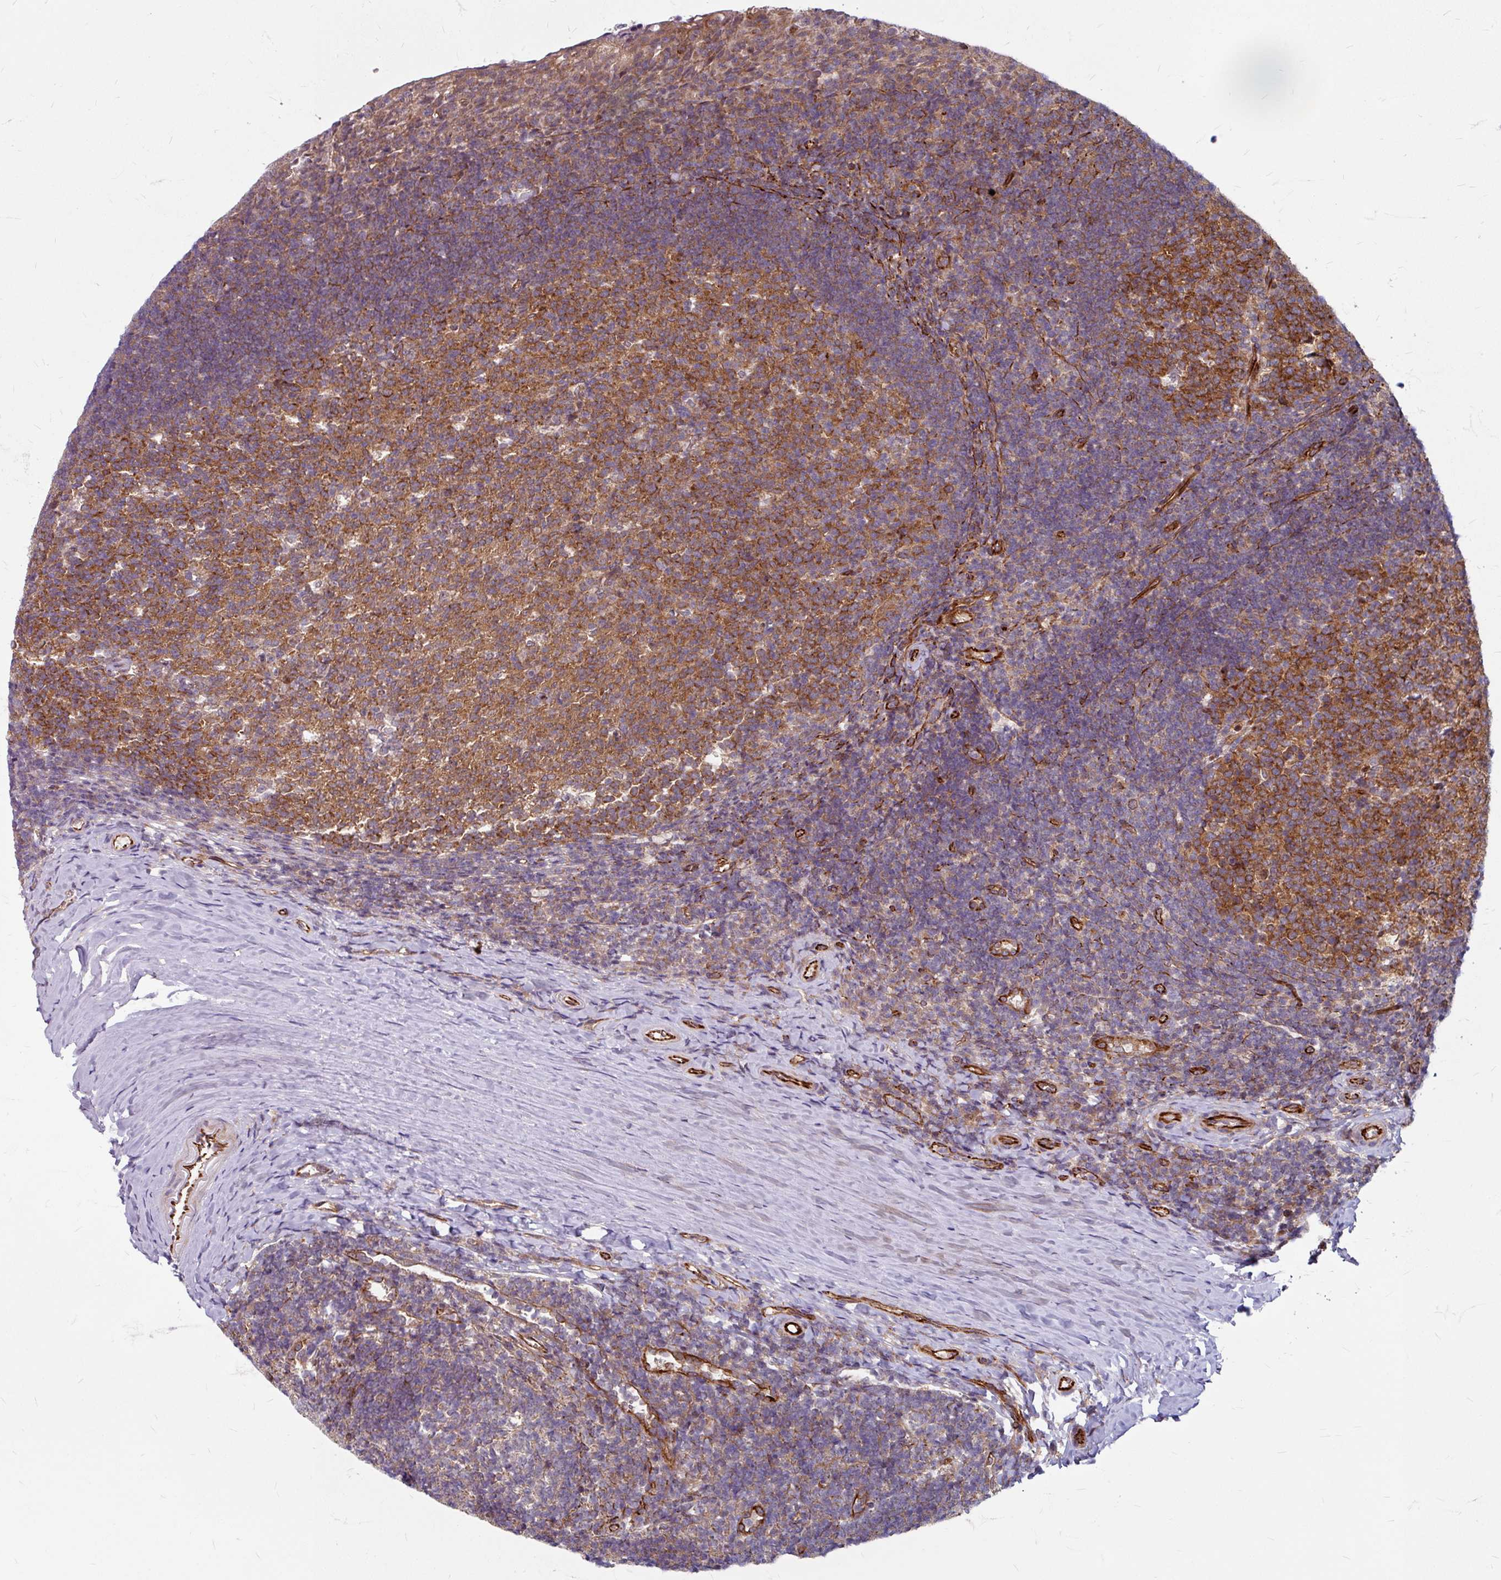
{"staining": {"intensity": "moderate", "quantity": ">75%", "location": "cytoplasmic/membranous"}, "tissue": "tonsil", "cell_type": "Germinal center cells", "image_type": "normal", "snomed": [{"axis": "morphology", "description": "Normal tissue, NOS"}, {"axis": "topography", "description": "Tonsil"}], "caption": "Moderate cytoplasmic/membranous expression is identified in about >75% of germinal center cells in benign tonsil. Using DAB (brown) and hematoxylin (blue) stains, captured at high magnification using brightfield microscopy.", "gene": "DAAM2", "patient": {"sex": "female", "age": 10}}